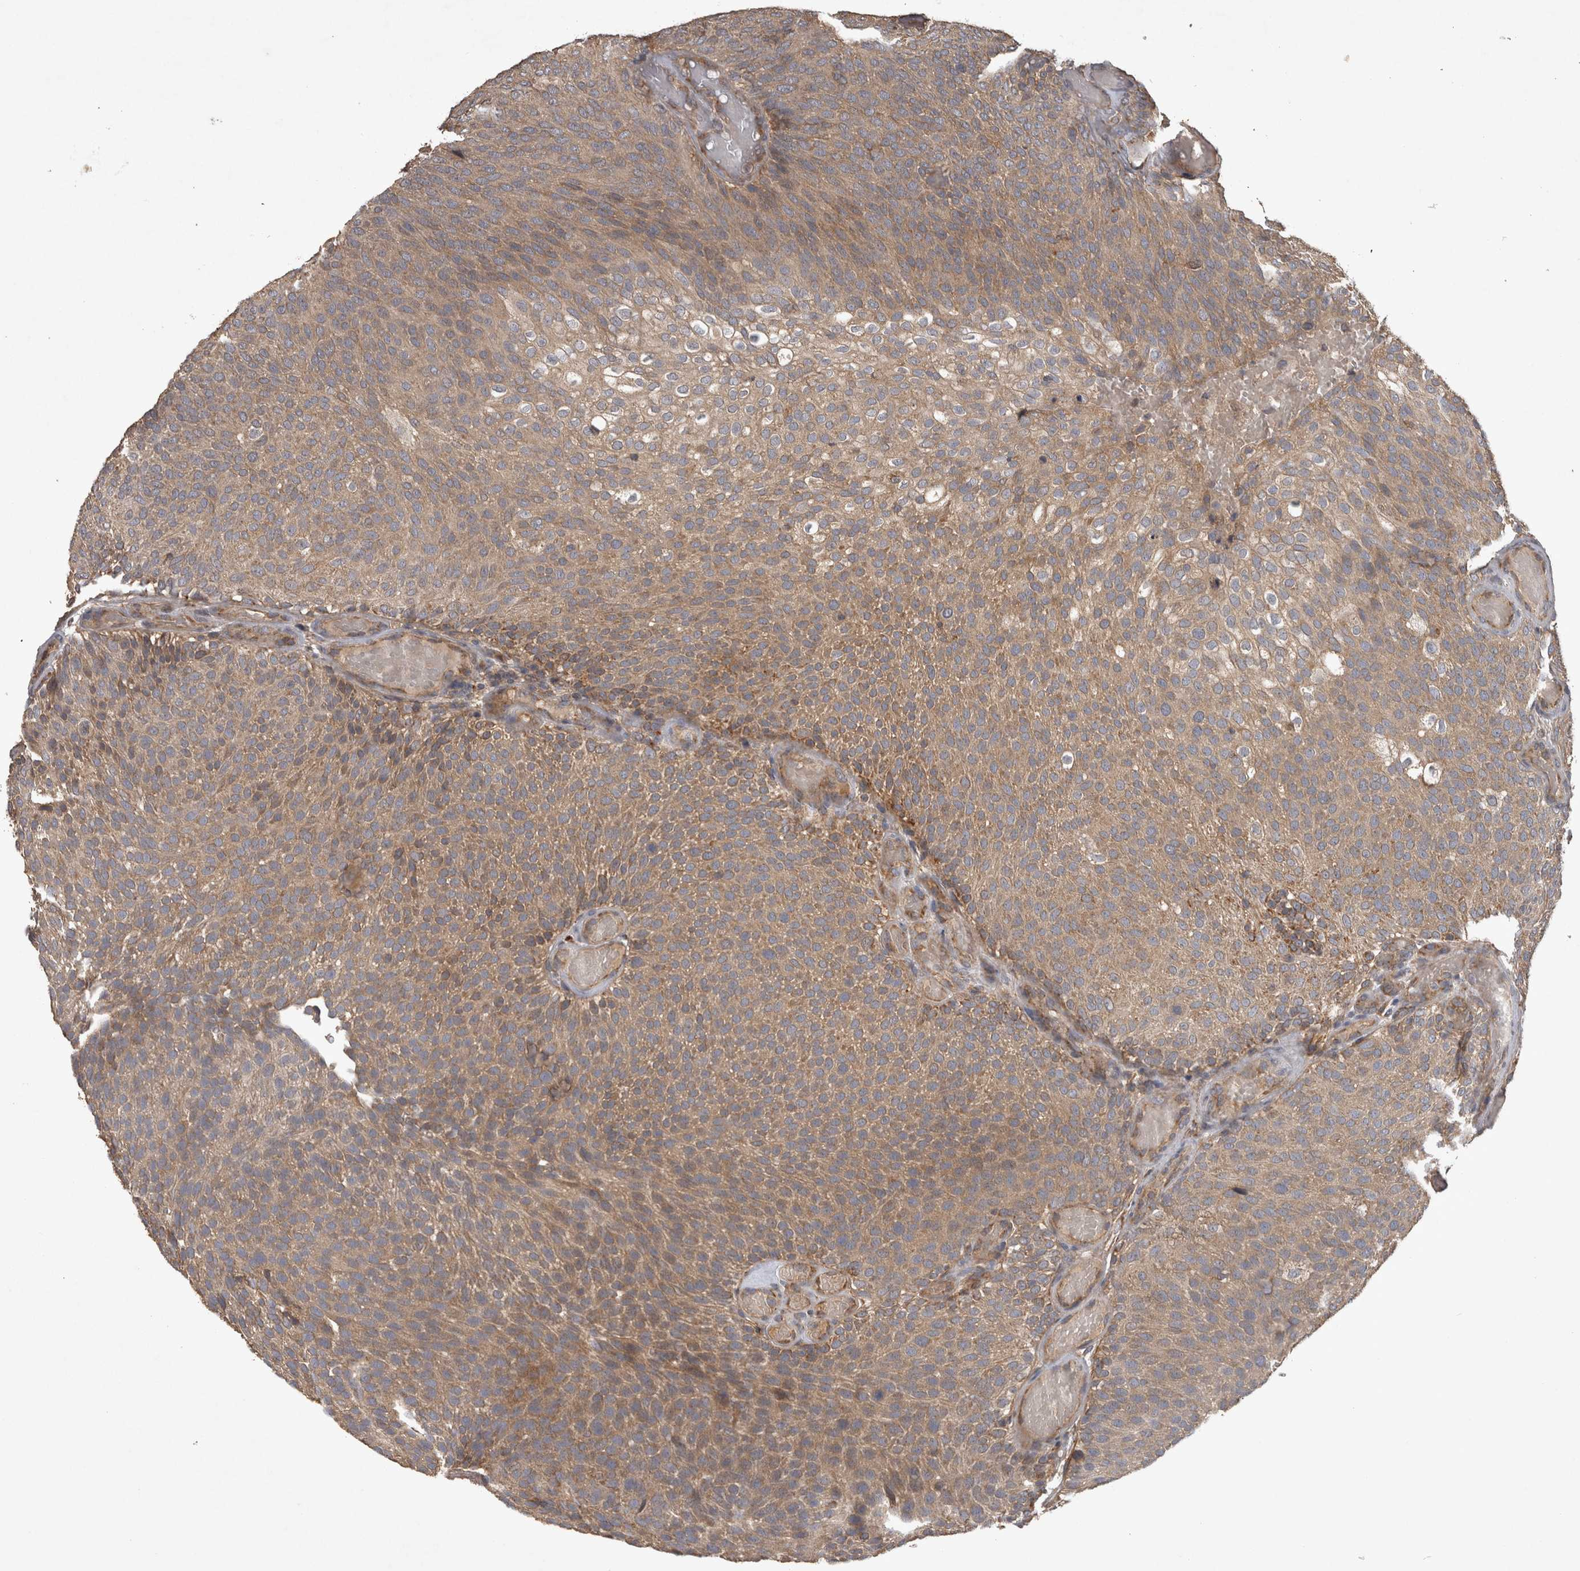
{"staining": {"intensity": "moderate", "quantity": ">75%", "location": "cytoplasmic/membranous"}, "tissue": "urothelial cancer", "cell_type": "Tumor cells", "image_type": "cancer", "snomed": [{"axis": "morphology", "description": "Urothelial carcinoma, Low grade"}, {"axis": "topography", "description": "Urinary bladder"}], "caption": "Low-grade urothelial carcinoma tissue exhibits moderate cytoplasmic/membranous staining in about >75% of tumor cells, visualized by immunohistochemistry.", "gene": "TRMT61B", "patient": {"sex": "male", "age": 78}}